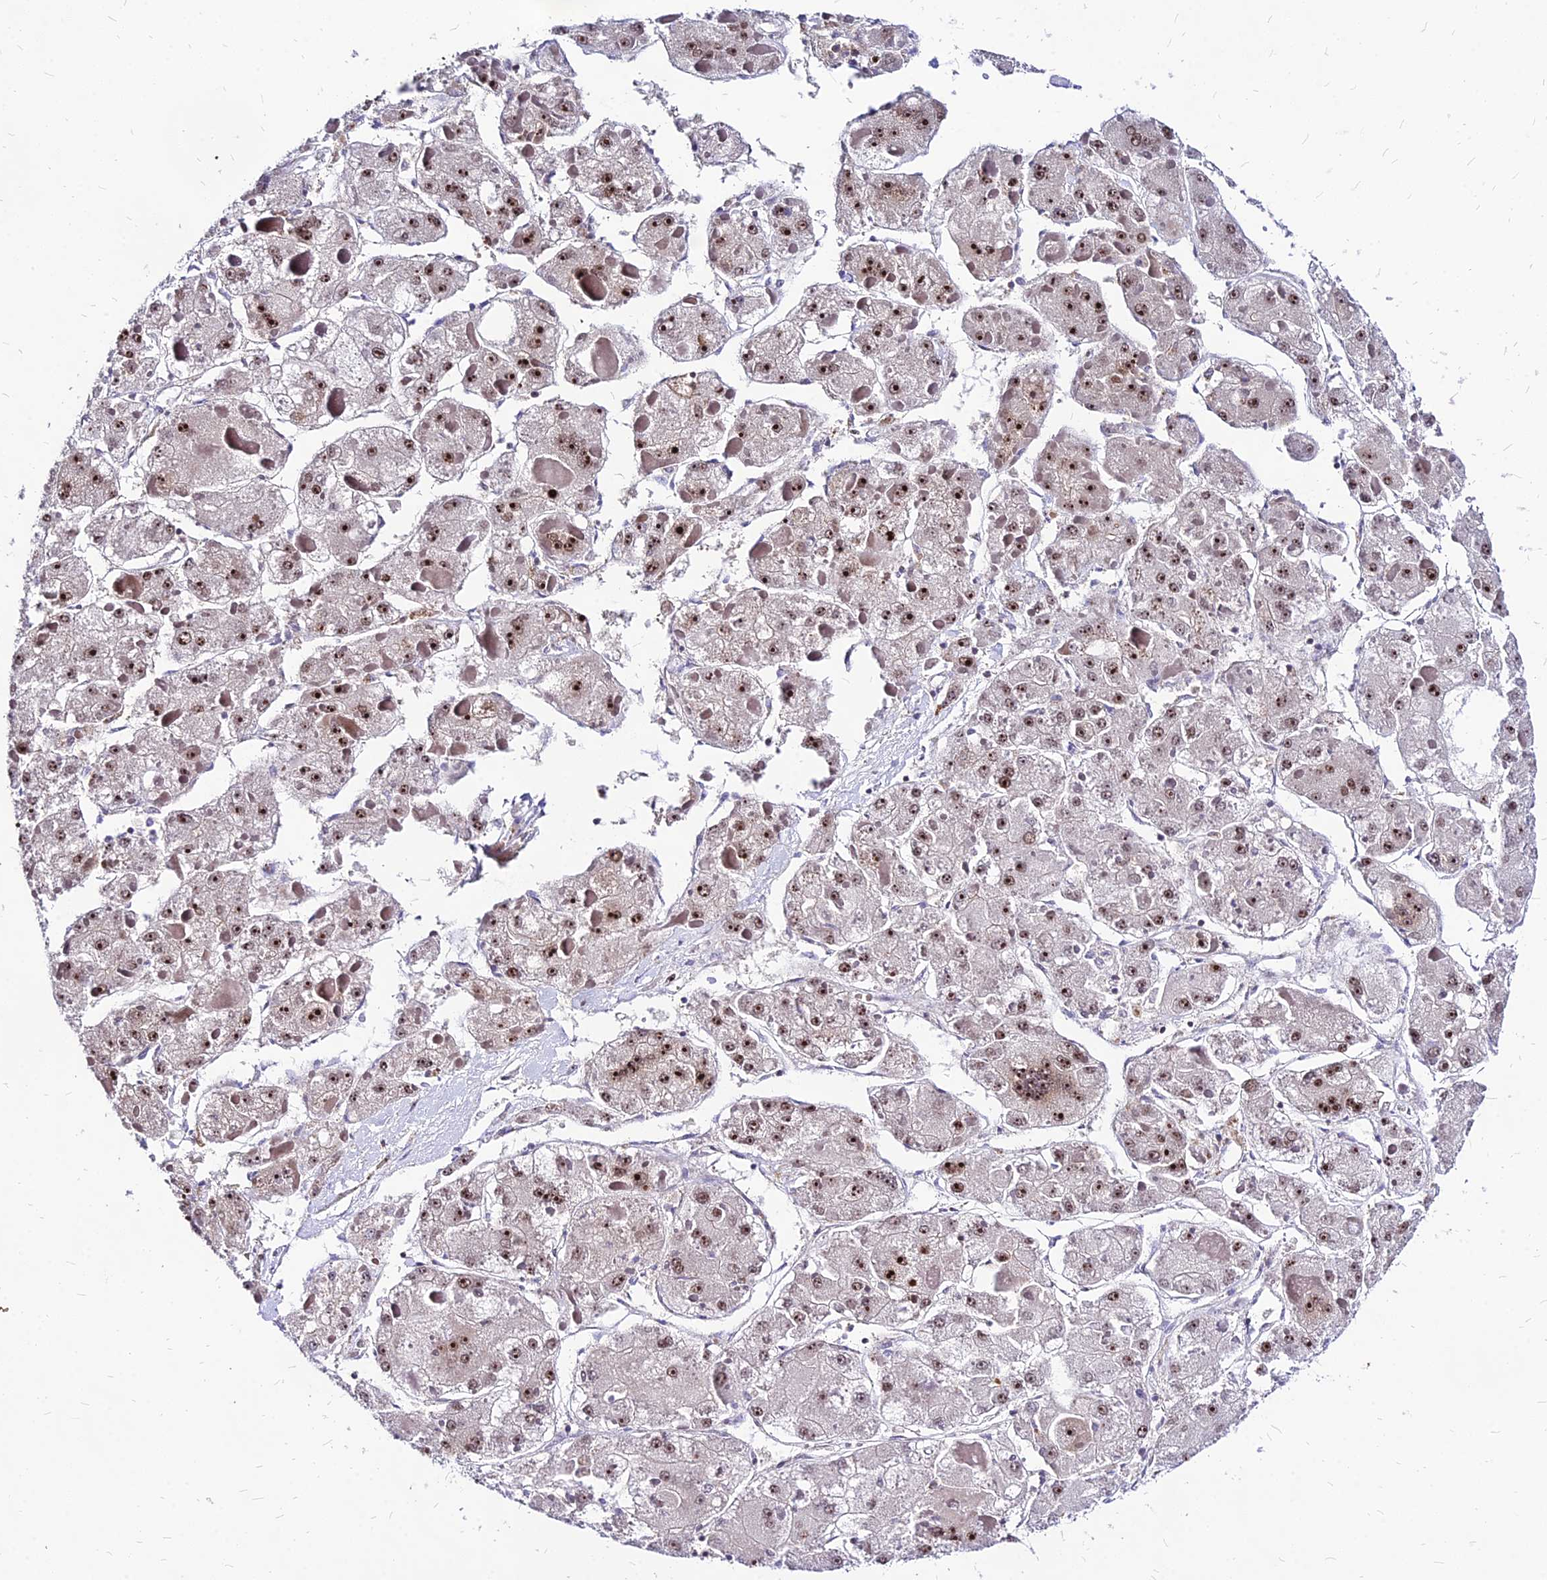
{"staining": {"intensity": "strong", "quantity": "25%-75%", "location": "nuclear"}, "tissue": "liver cancer", "cell_type": "Tumor cells", "image_type": "cancer", "snomed": [{"axis": "morphology", "description": "Carcinoma, Hepatocellular, NOS"}, {"axis": "topography", "description": "Liver"}], "caption": "Liver cancer (hepatocellular carcinoma) stained with immunohistochemistry (IHC) reveals strong nuclear expression in approximately 25%-75% of tumor cells.", "gene": "DDX55", "patient": {"sex": "female", "age": 73}}